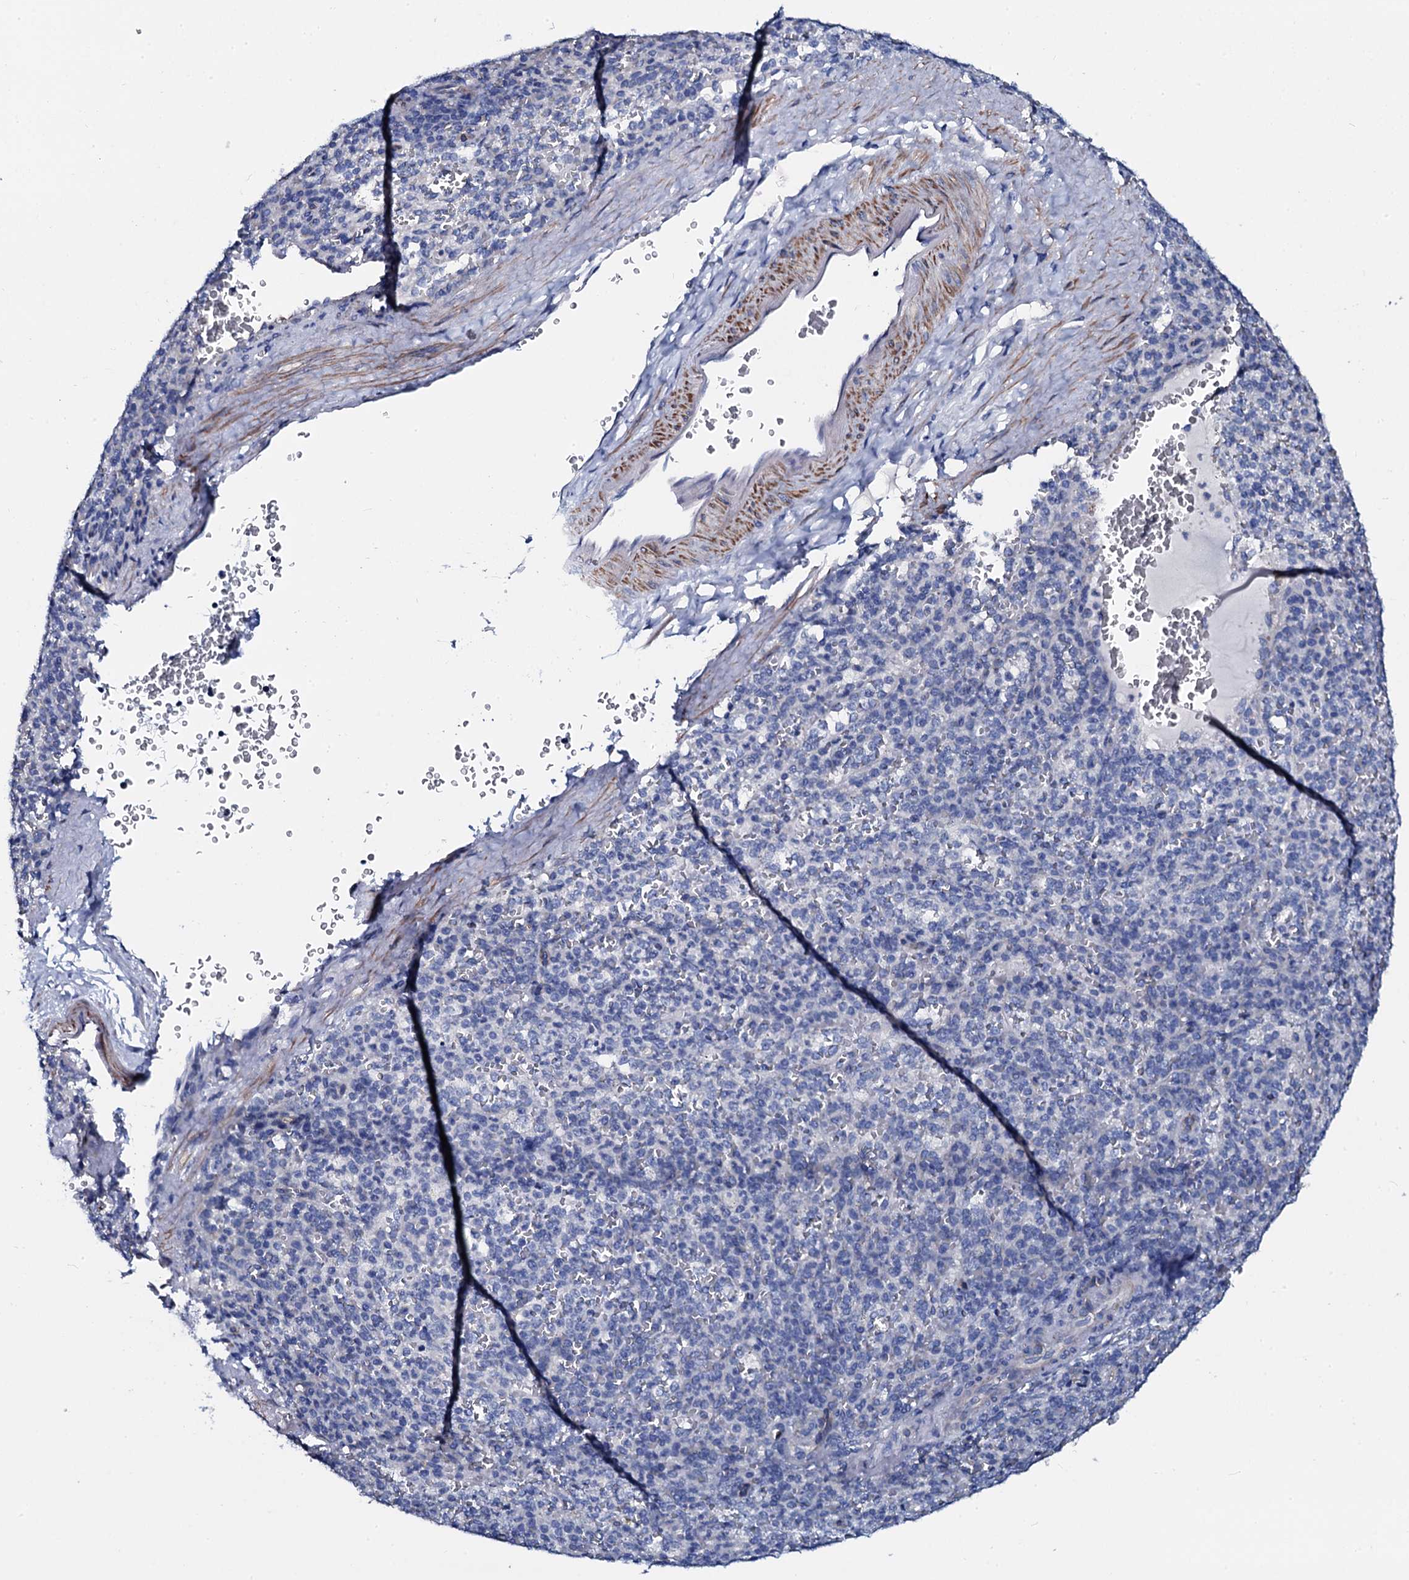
{"staining": {"intensity": "negative", "quantity": "none", "location": "none"}, "tissue": "spleen", "cell_type": "Cells in red pulp", "image_type": "normal", "snomed": [{"axis": "morphology", "description": "Normal tissue, NOS"}, {"axis": "topography", "description": "Spleen"}], "caption": "A photomicrograph of human spleen is negative for staining in cells in red pulp.", "gene": "GYS2", "patient": {"sex": "female", "age": 21}}